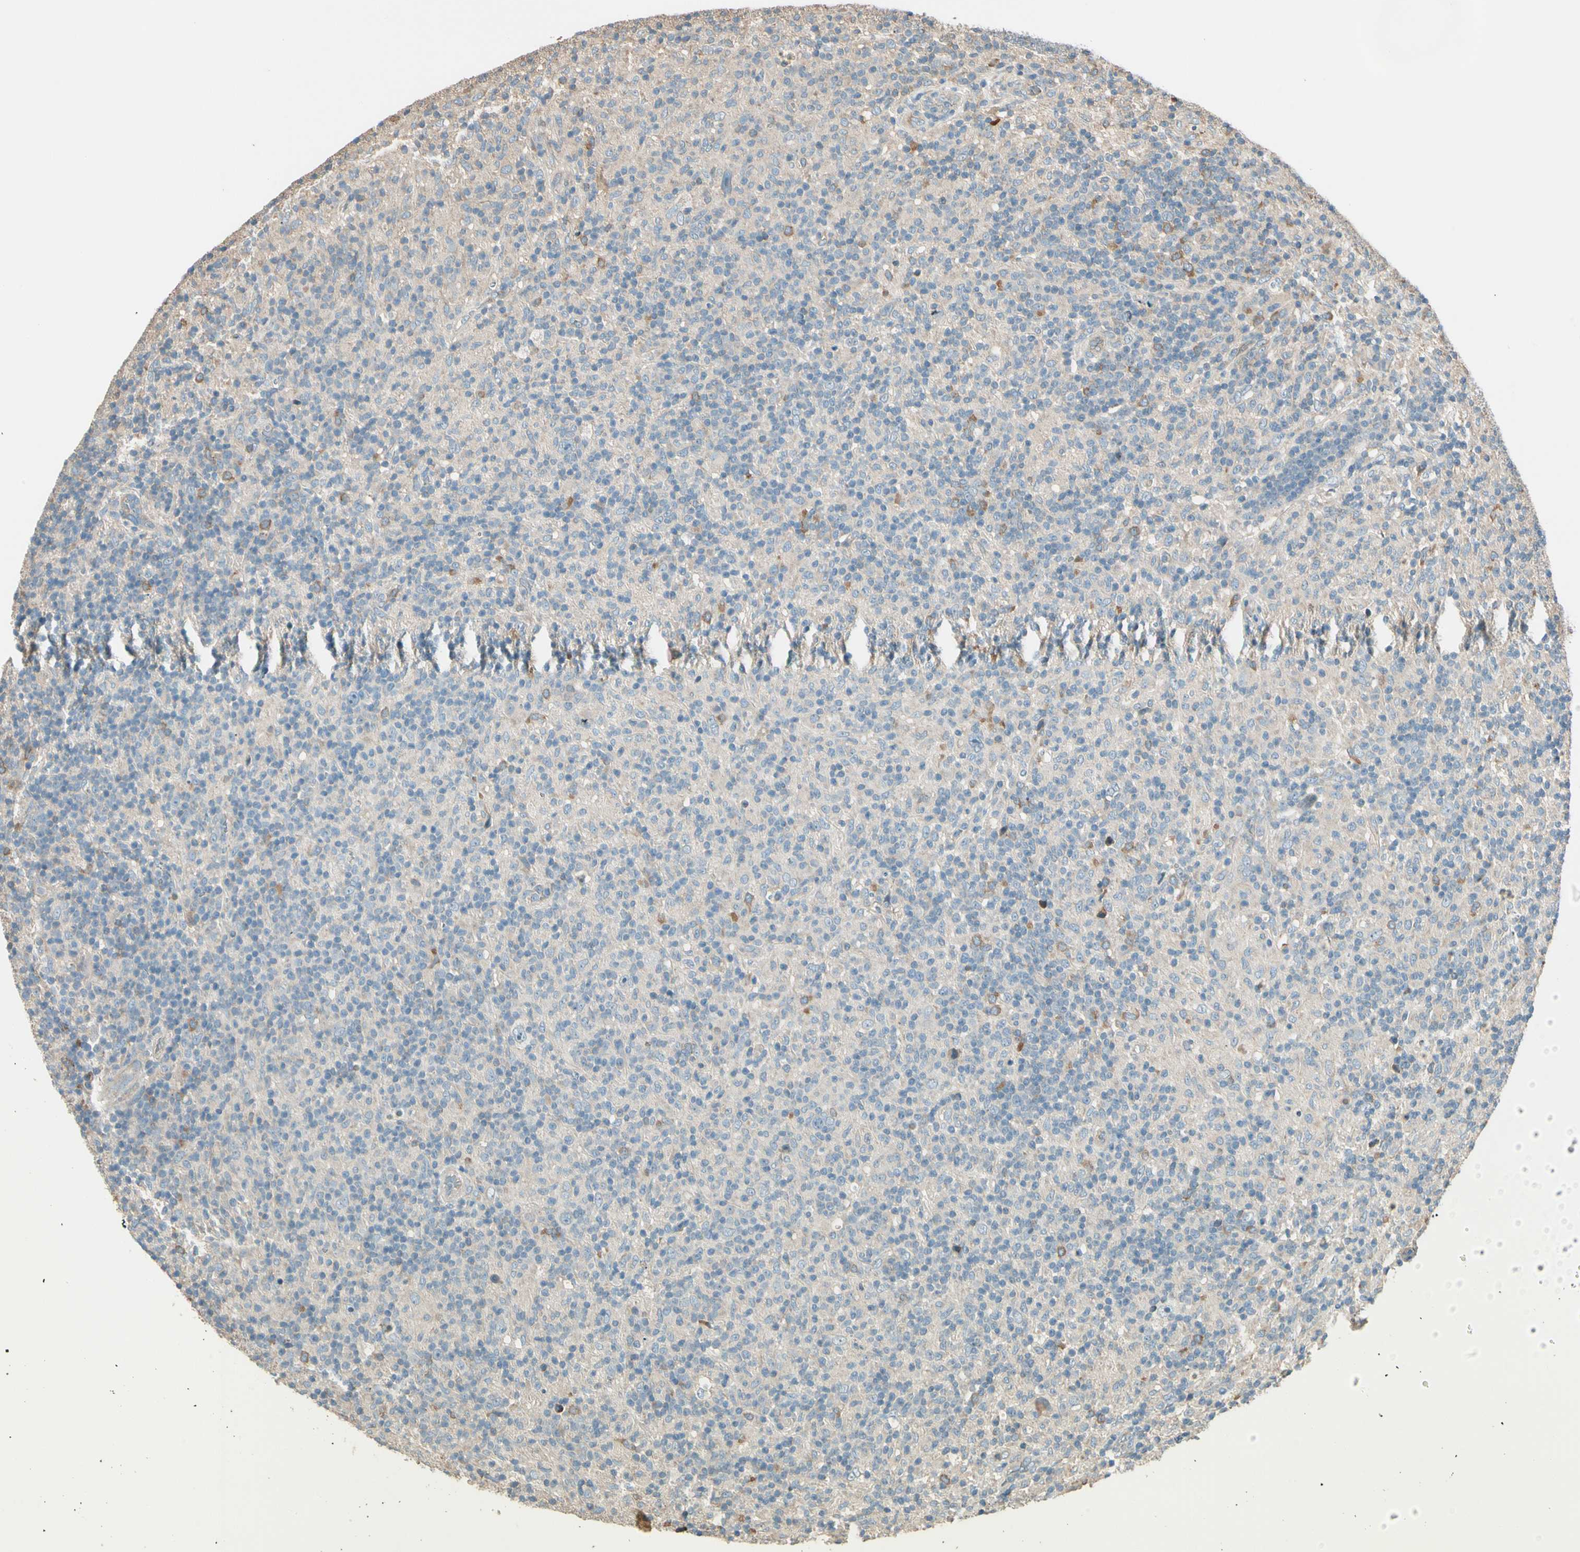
{"staining": {"intensity": "negative", "quantity": "none", "location": "none"}, "tissue": "lymphoma", "cell_type": "Tumor cells", "image_type": "cancer", "snomed": [{"axis": "morphology", "description": "Hodgkin's disease, NOS"}, {"axis": "topography", "description": "Lymph node"}], "caption": "Immunohistochemistry (IHC) histopathology image of neoplastic tissue: human Hodgkin's disease stained with DAB displays no significant protein staining in tumor cells. (DAB IHC with hematoxylin counter stain).", "gene": "TNFRSF21", "patient": {"sex": "male", "age": 70}}